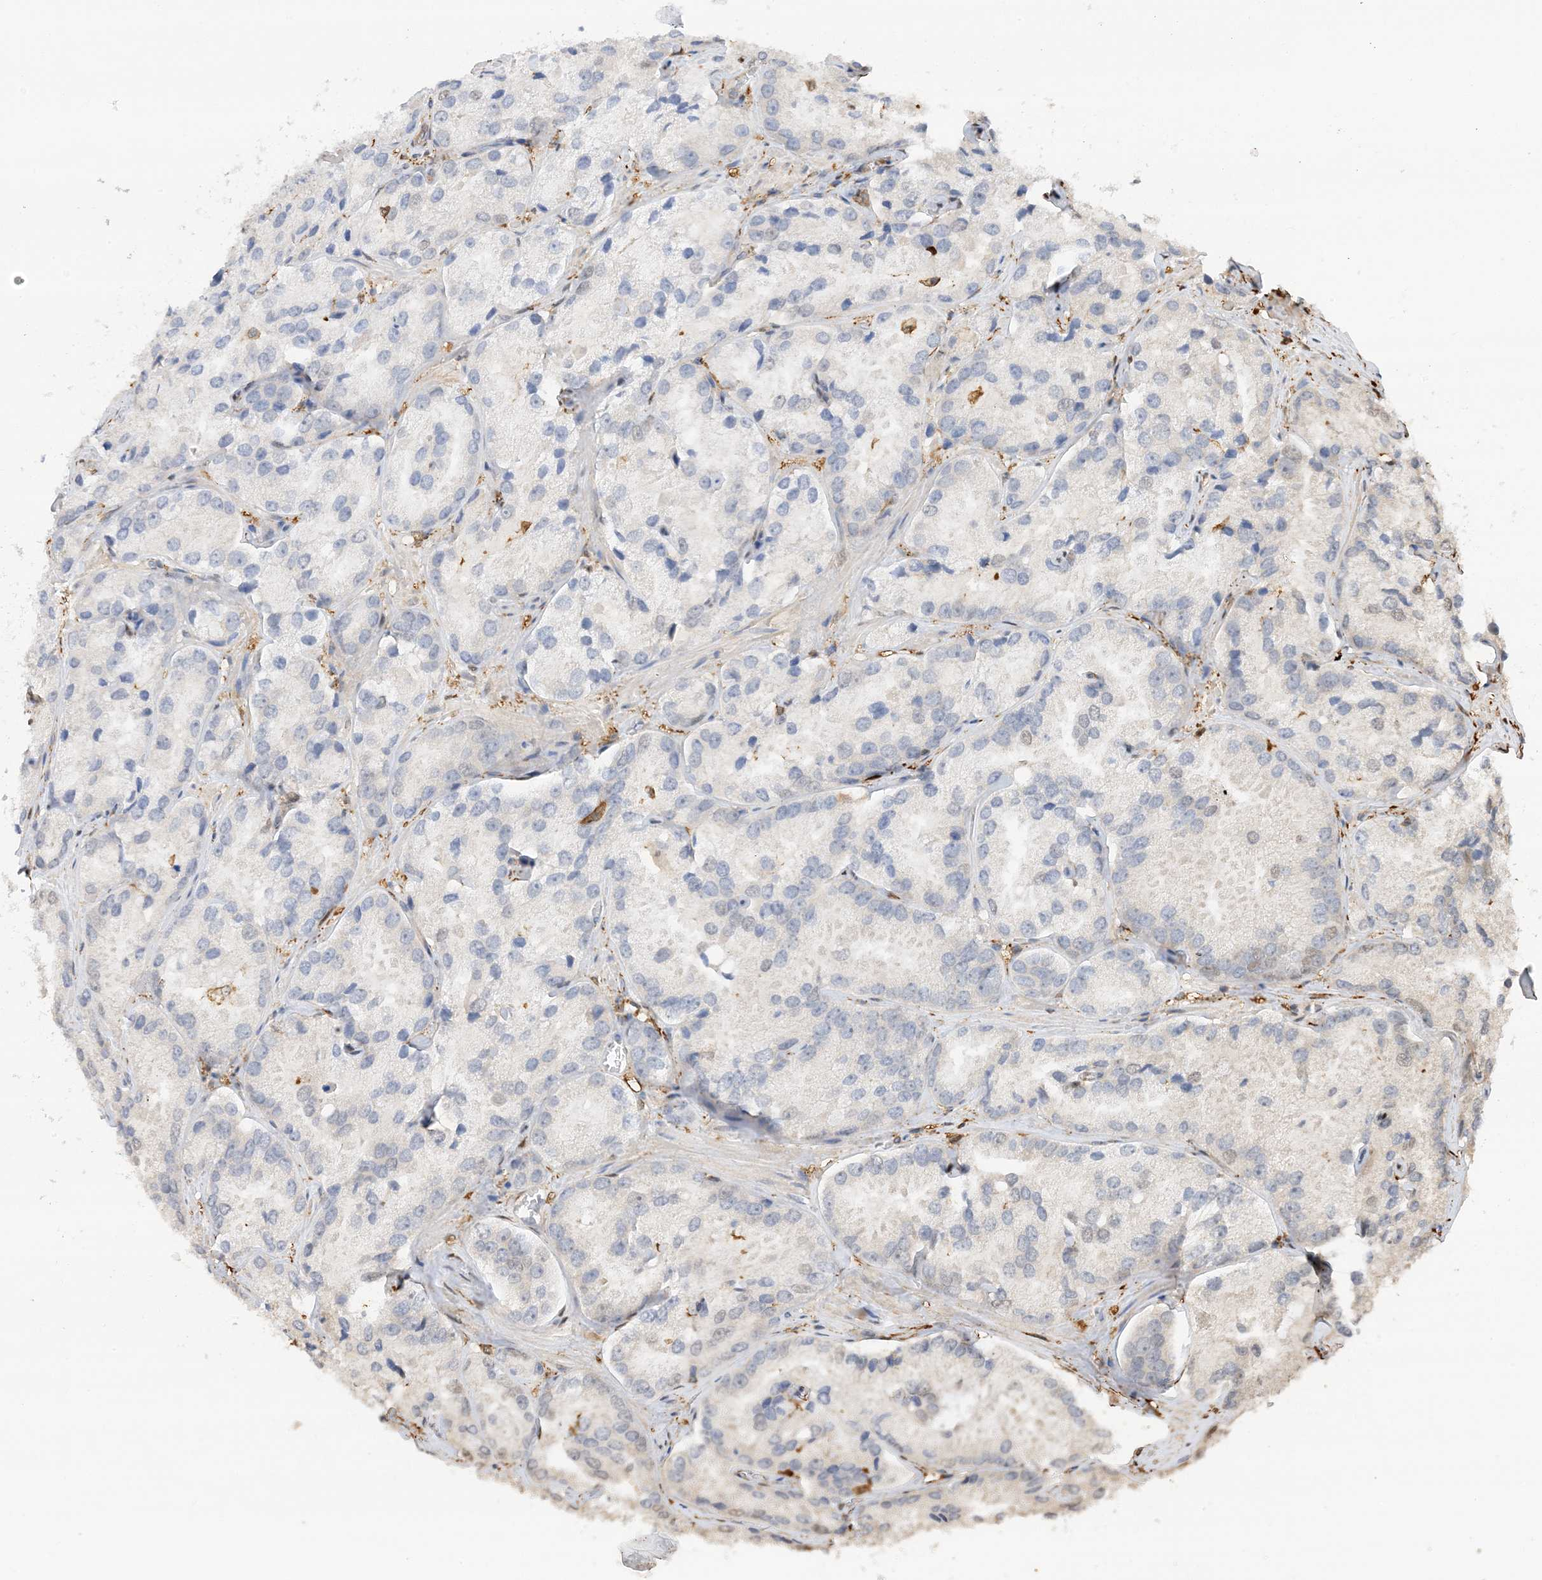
{"staining": {"intensity": "negative", "quantity": "none", "location": "none"}, "tissue": "prostate cancer", "cell_type": "Tumor cells", "image_type": "cancer", "snomed": [{"axis": "morphology", "description": "Adenocarcinoma, High grade"}, {"axis": "topography", "description": "Prostate"}], "caption": "IHC photomicrograph of human prostate cancer (high-grade adenocarcinoma) stained for a protein (brown), which shows no staining in tumor cells.", "gene": "PHACTR2", "patient": {"sex": "male", "age": 66}}